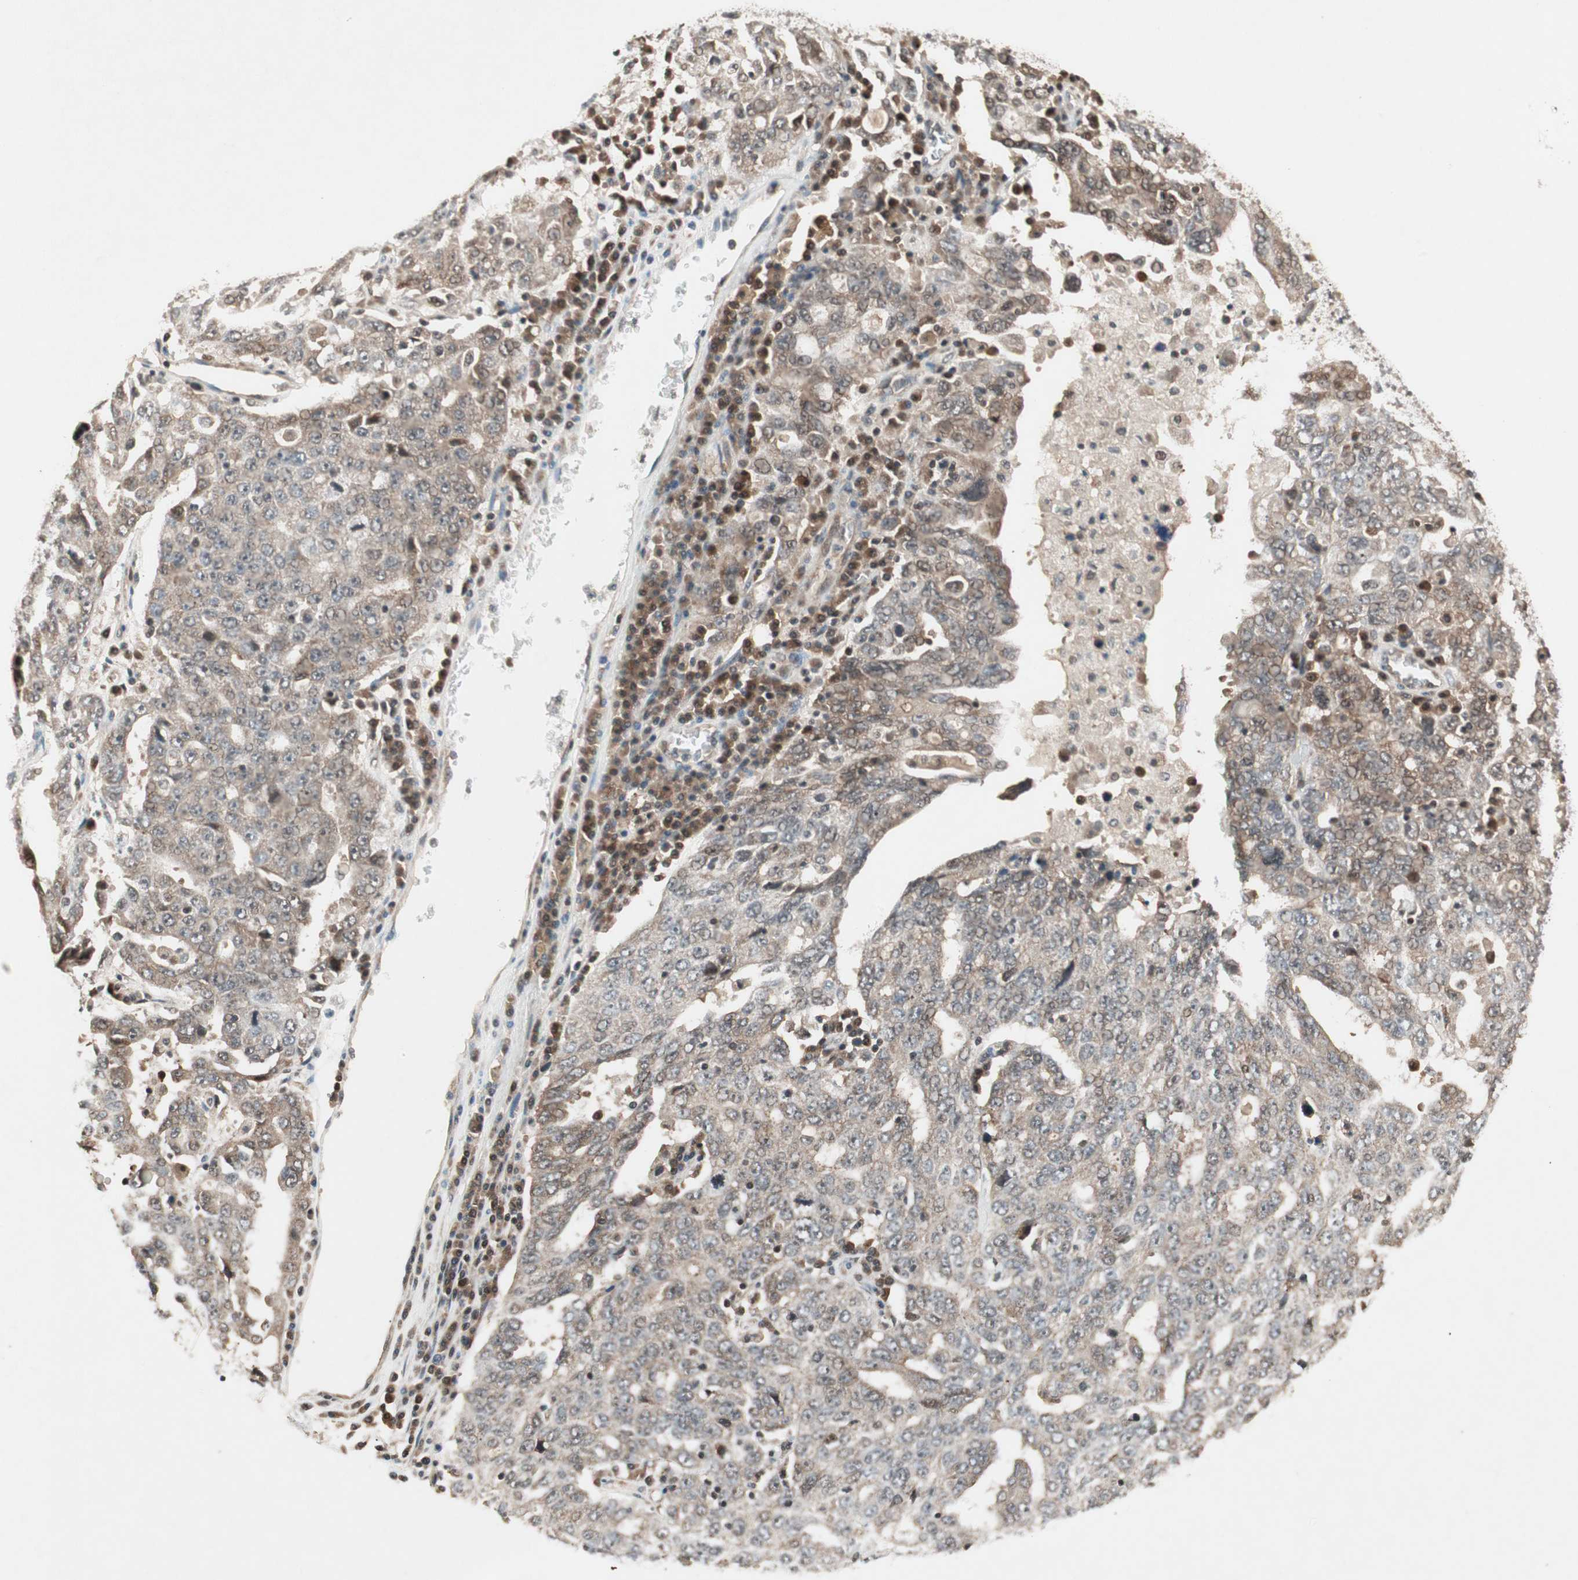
{"staining": {"intensity": "weak", "quantity": "<25%", "location": "cytoplasmic/membranous,nuclear"}, "tissue": "ovarian cancer", "cell_type": "Tumor cells", "image_type": "cancer", "snomed": [{"axis": "morphology", "description": "Carcinoma, endometroid"}, {"axis": "topography", "description": "Ovary"}], "caption": "Image shows no protein positivity in tumor cells of ovarian endometroid carcinoma tissue.", "gene": "IRS1", "patient": {"sex": "female", "age": 62}}